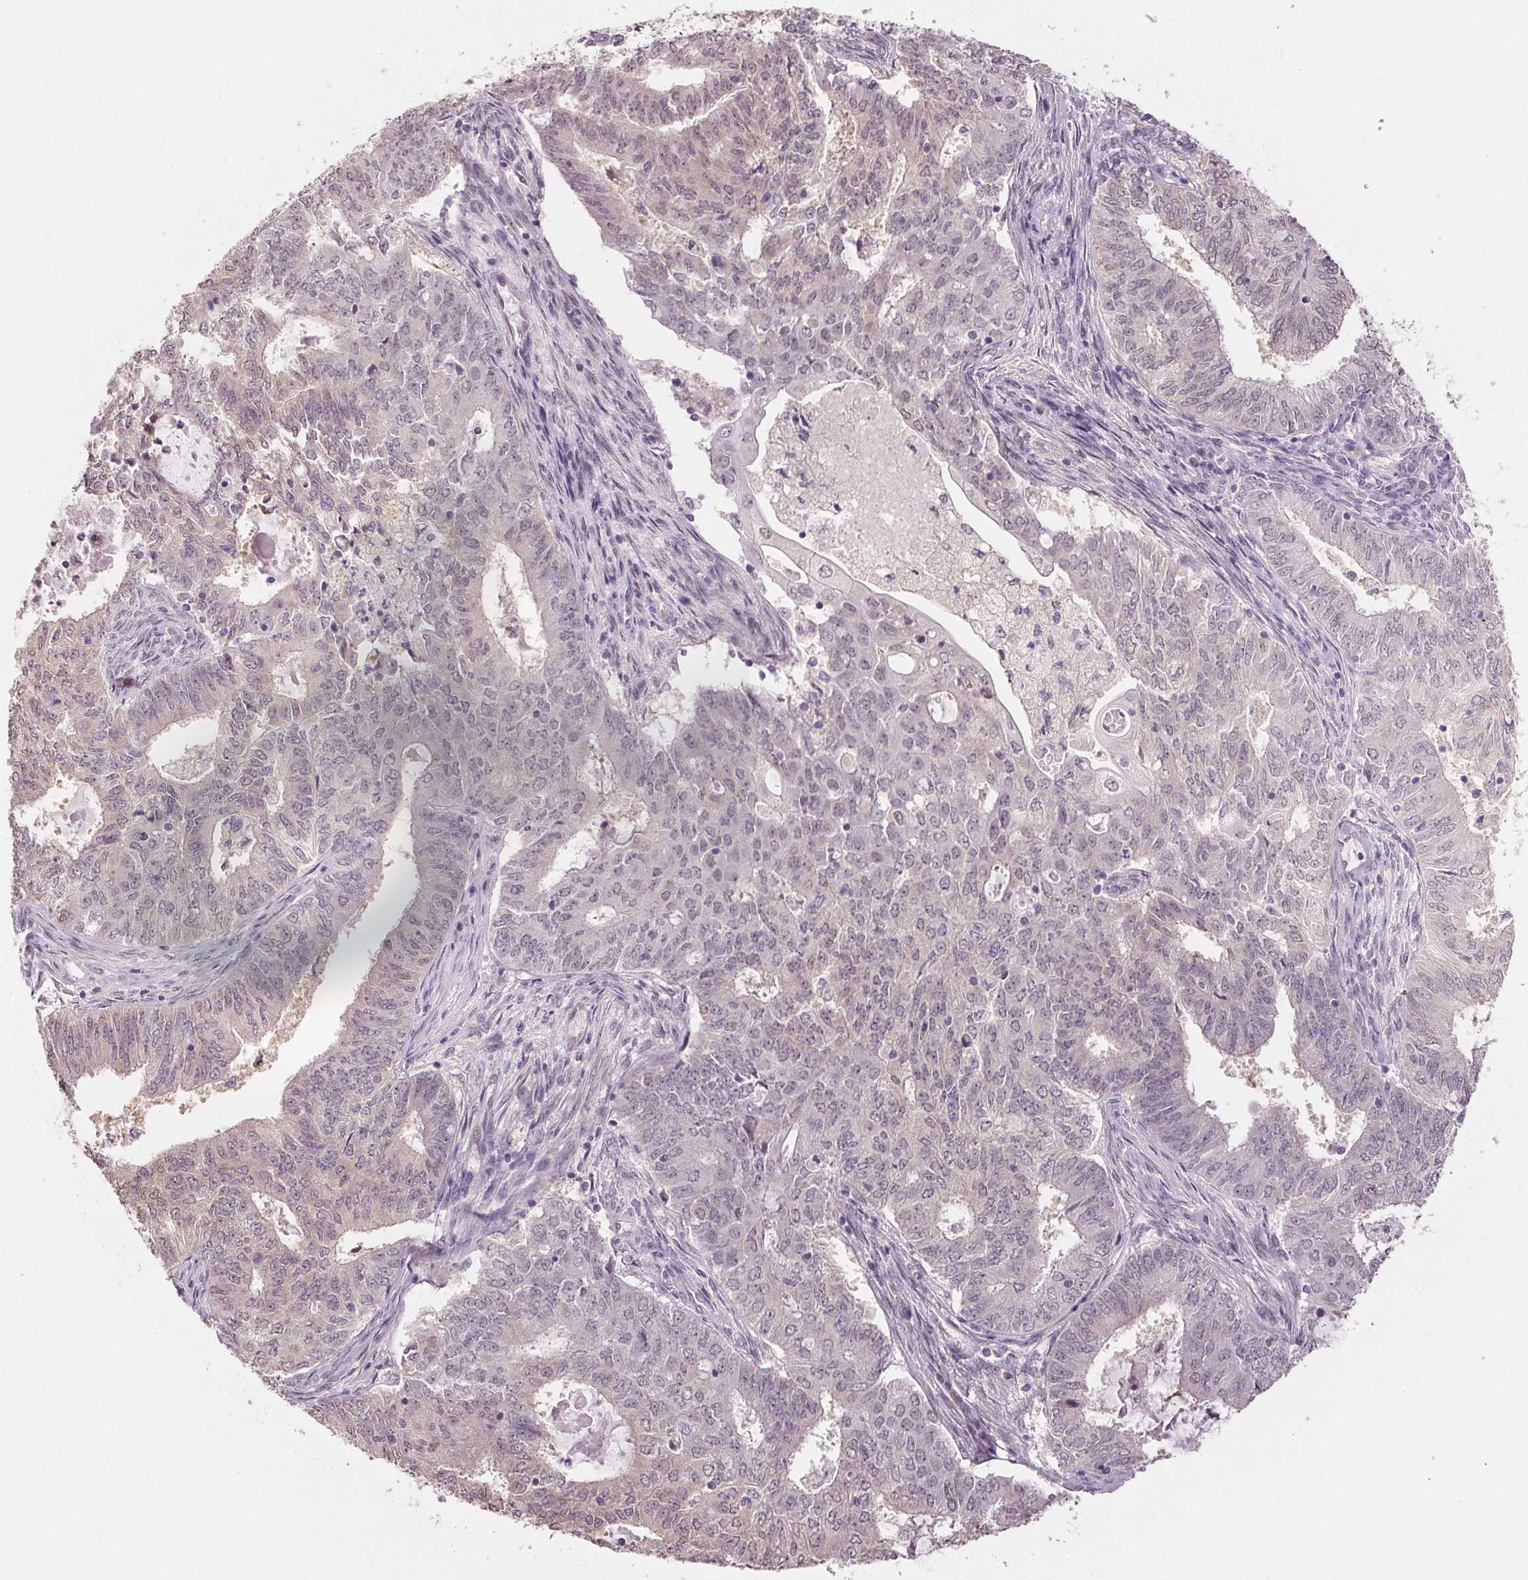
{"staining": {"intensity": "negative", "quantity": "none", "location": "none"}, "tissue": "endometrial cancer", "cell_type": "Tumor cells", "image_type": "cancer", "snomed": [{"axis": "morphology", "description": "Adenocarcinoma, NOS"}, {"axis": "topography", "description": "Endometrium"}], "caption": "IHC image of neoplastic tissue: adenocarcinoma (endometrial) stained with DAB (3,3'-diaminobenzidine) shows no significant protein positivity in tumor cells.", "gene": "PLCB1", "patient": {"sex": "female", "age": 62}}